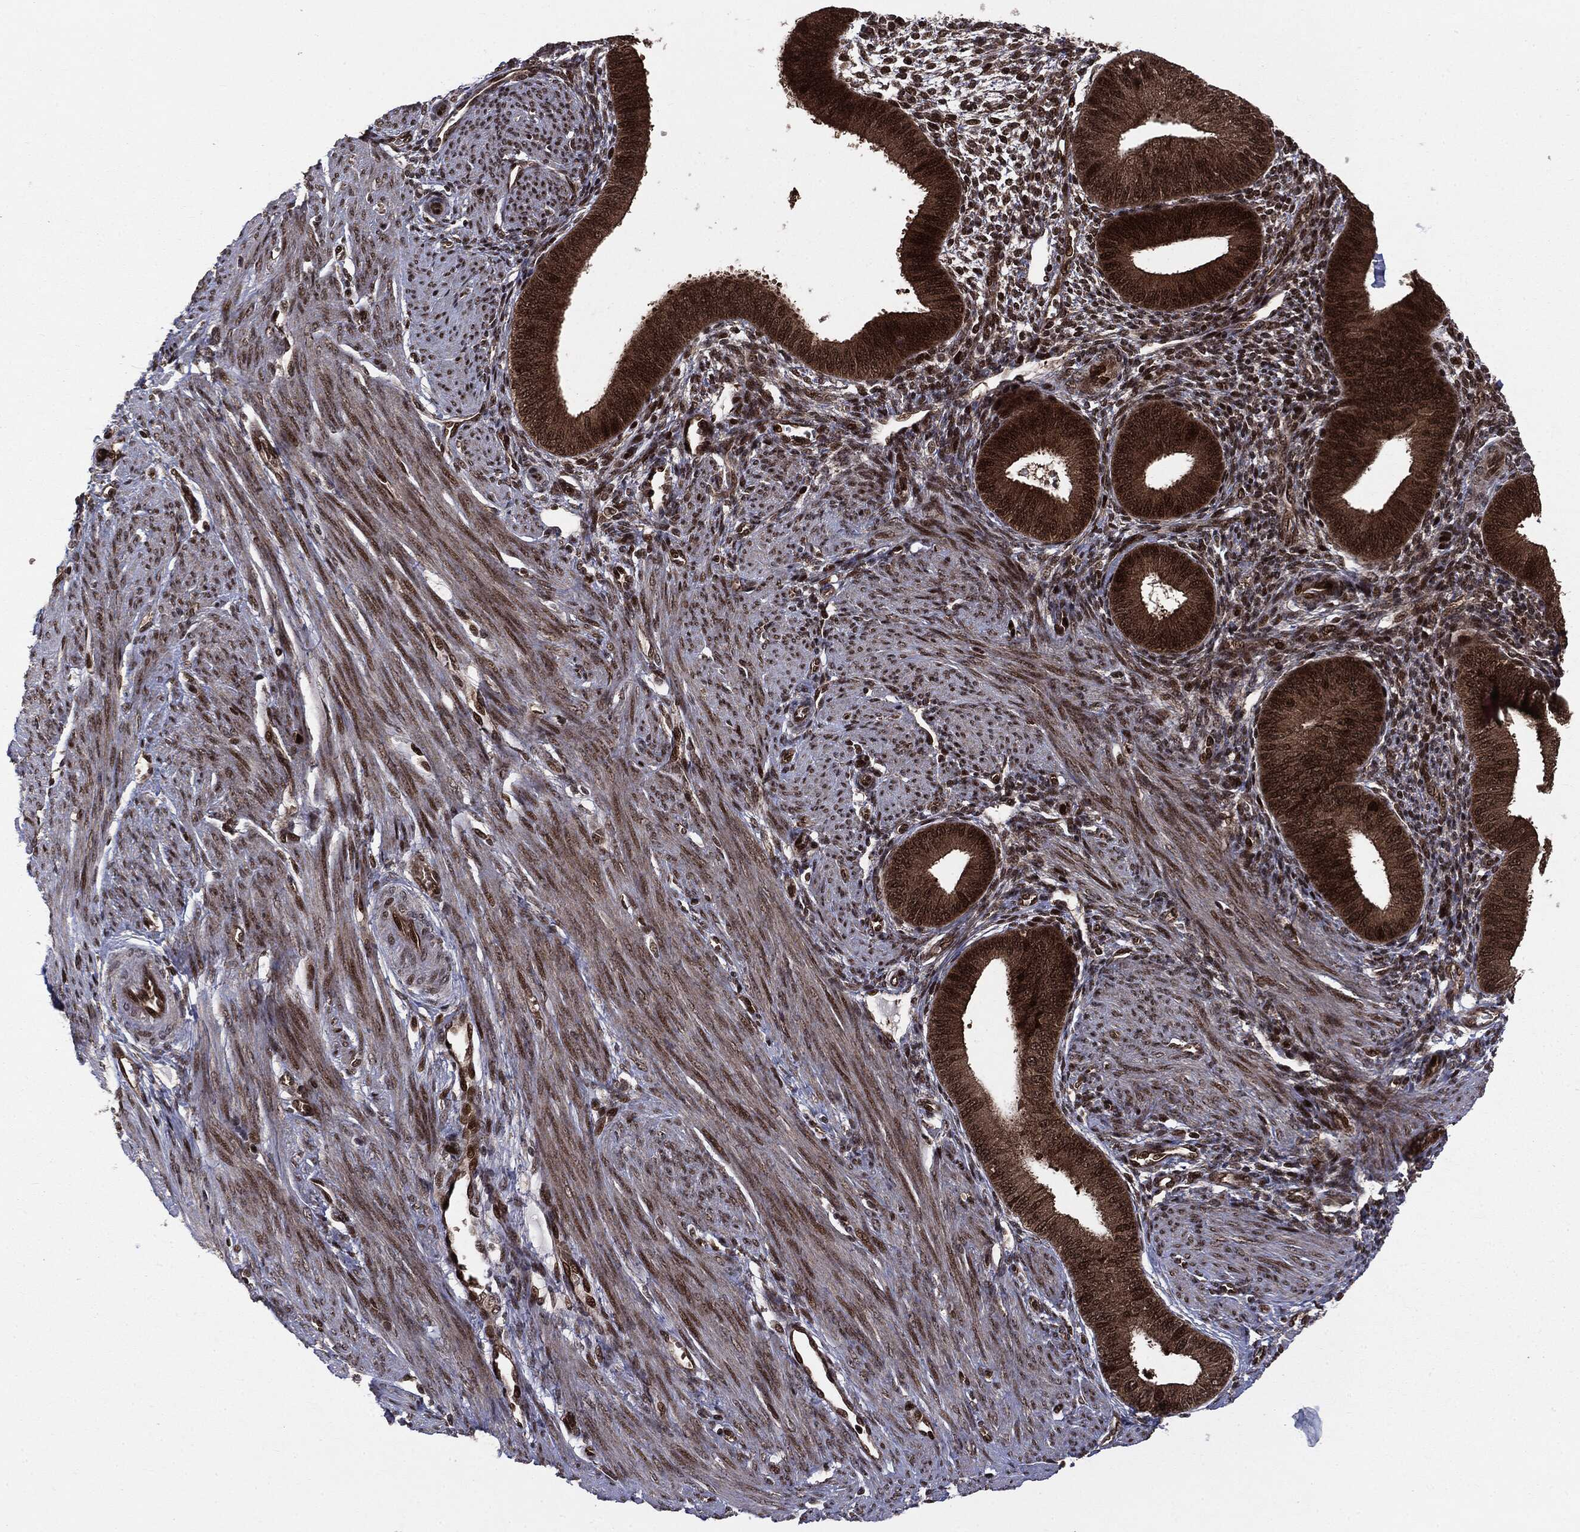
{"staining": {"intensity": "strong", "quantity": ">75%", "location": "nuclear"}, "tissue": "endometrium", "cell_type": "Cells in endometrial stroma", "image_type": "normal", "snomed": [{"axis": "morphology", "description": "Normal tissue, NOS"}, {"axis": "topography", "description": "Endometrium"}], "caption": "This micrograph displays immunohistochemistry staining of unremarkable endometrium, with high strong nuclear positivity in about >75% of cells in endometrial stroma.", "gene": "PTPA", "patient": {"sex": "female", "age": 39}}